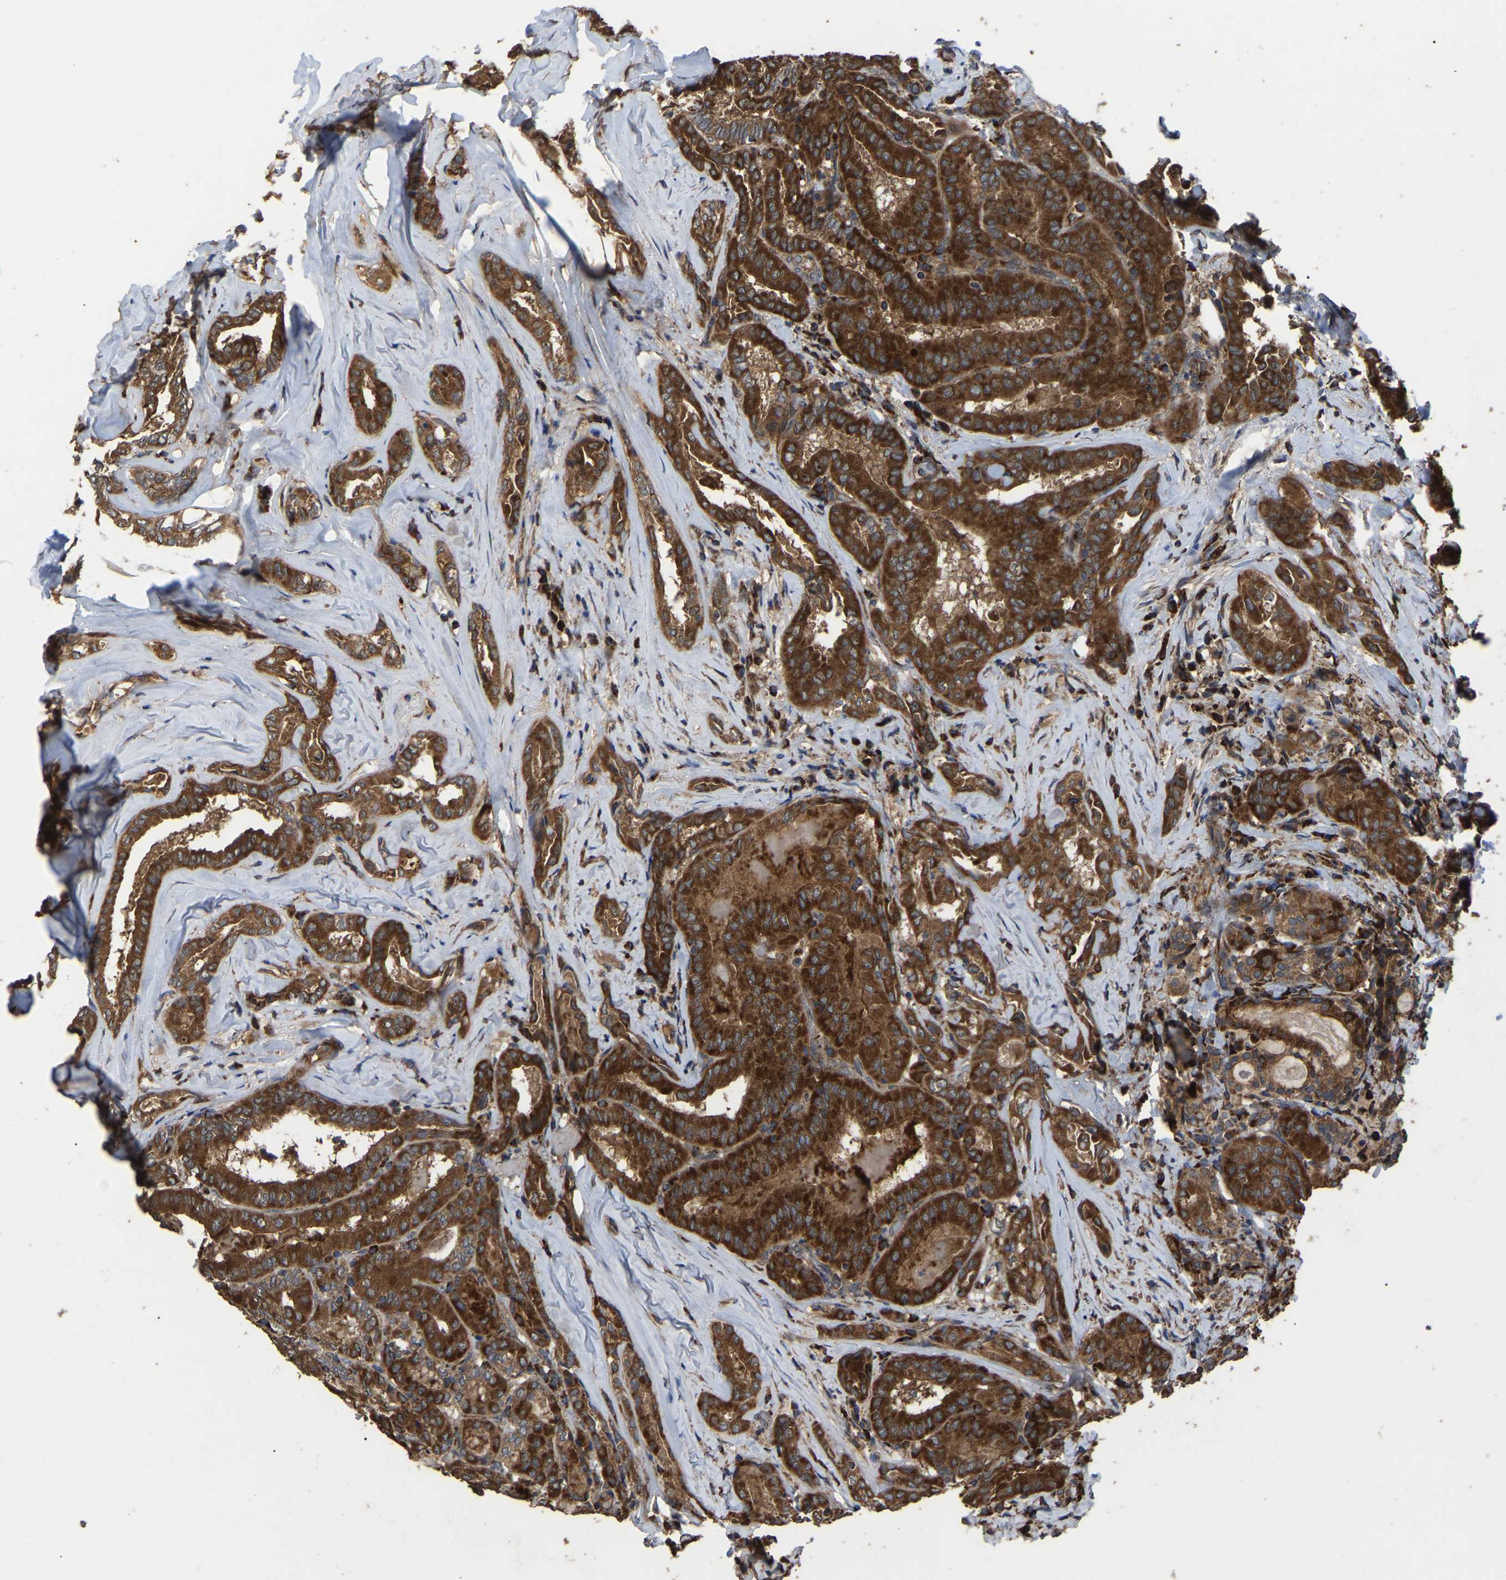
{"staining": {"intensity": "strong", "quantity": ">75%", "location": "cytoplasmic/membranous"}, "tissue": "thyroid cancer", "cell_type": "Tumor cells", "image_type": "cancer", "snomed": [{"axis": "morphology", "description": "Papillary adenocarcinoma, NOS"}, {"axis": "topography", "description": "Thyroid gland"}], "caption": "The histopathology image displays staining of thyroid papillary adenocarcinoma, revealing strong cytoplasmic/membranous protein staining (brown color) within tumor cells.", "gene": "GCC1", "patient": {"sex": "female", "age": 42}}